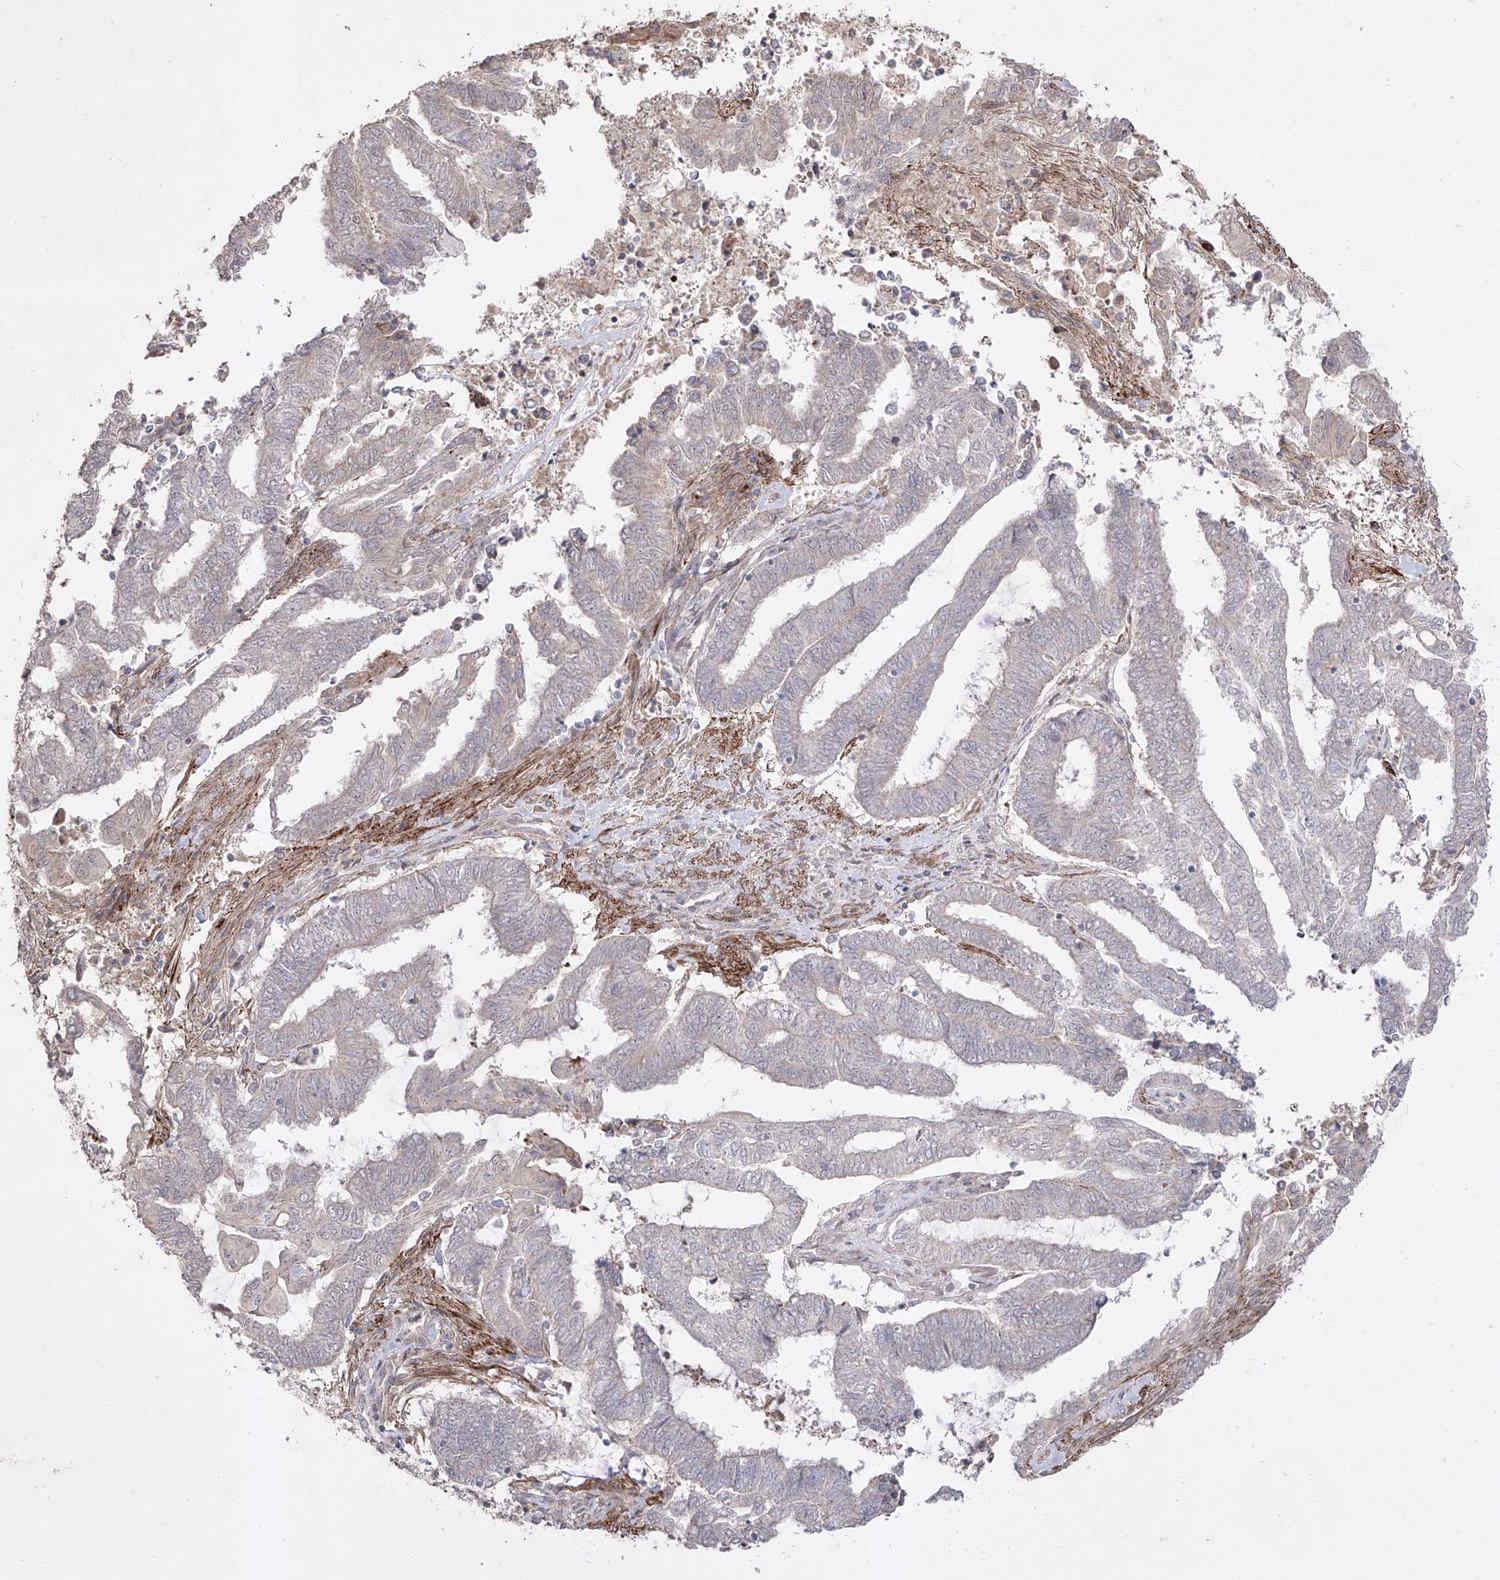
{"staining": {"intensity": "negative", "quantity": "none", "location": "none"}, "tissue": "endometrial cancer", "cell_type": "Tumor cells", "image_type": "cancer", "snomed": [{"axis": "morphology", "description": "Adenocarcinoma, NOS"}, {"axis": "topography", "description": "Uterus"}, {"axis": "topography", "description": "Endometrium"}], "caption": "Protein analysis of adenocarcinoma (endometrial) demonstrates no significant expression in tumor cells.", "gene": "KDM1B", "patient": {"sex": "female", "age": 70}}